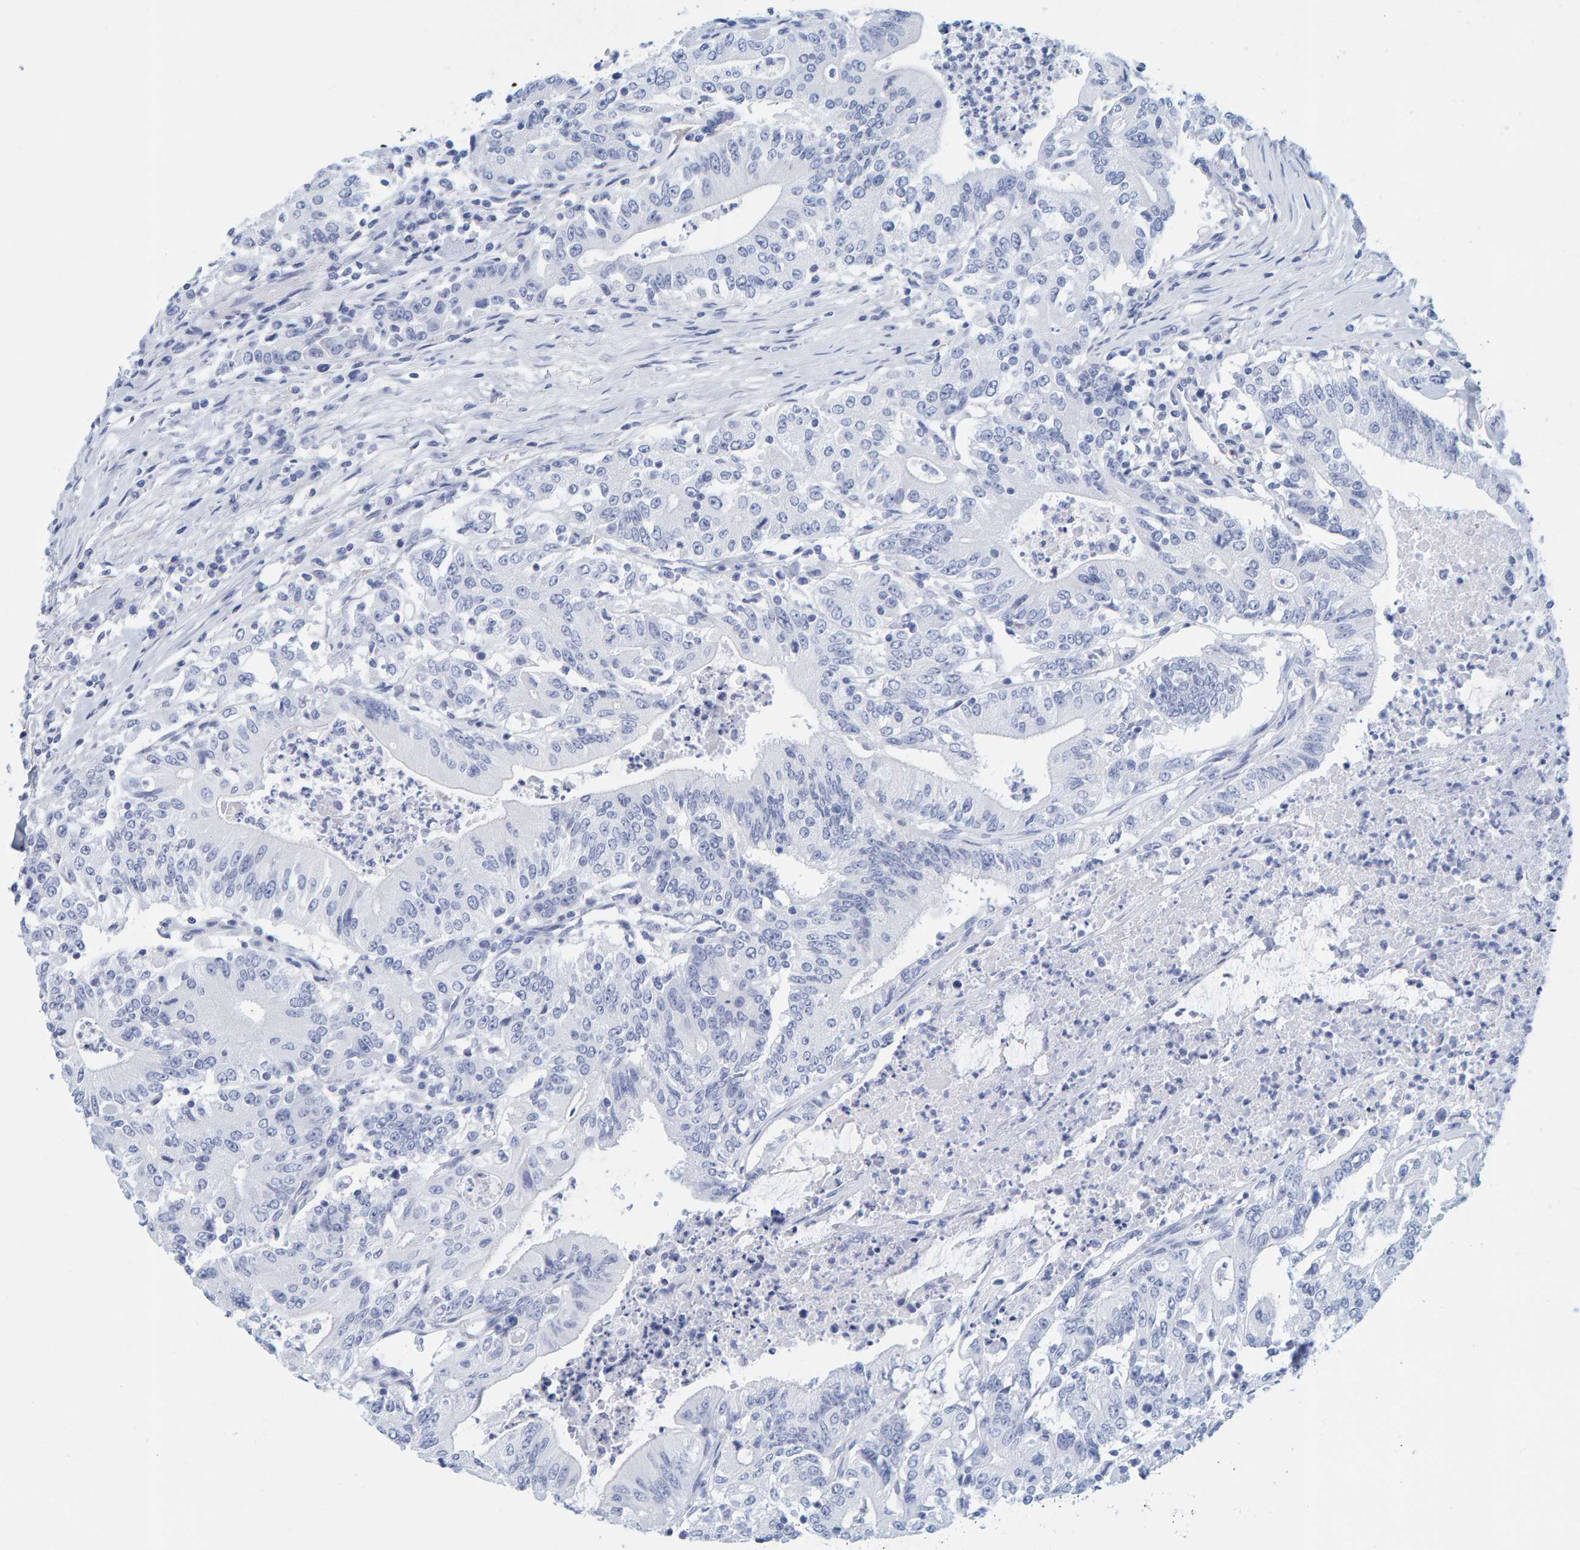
{"staining": {"intensity": "negative", "quantity": "none", "location": "none"}, "tissue": "colorectal cancer", "cell_type": "Tumor cells", "image_type": "cancer", "snomed": [{"axis": "morphology", "description": "Adenocarcinoma, NOS"}, {"axis": "topography", "description": "Colon"}], "caption": "Immunohistochemistry (IHC) photomicrograph of human colorectal adenocarcinoma stained for a protein (brown), which demonstrates no expression in tumor cells. (DAB immunohistochemistry (IHC), high magnification).", "gene": "SFTPC", "patient": {"sex": "female", "age": 77}}